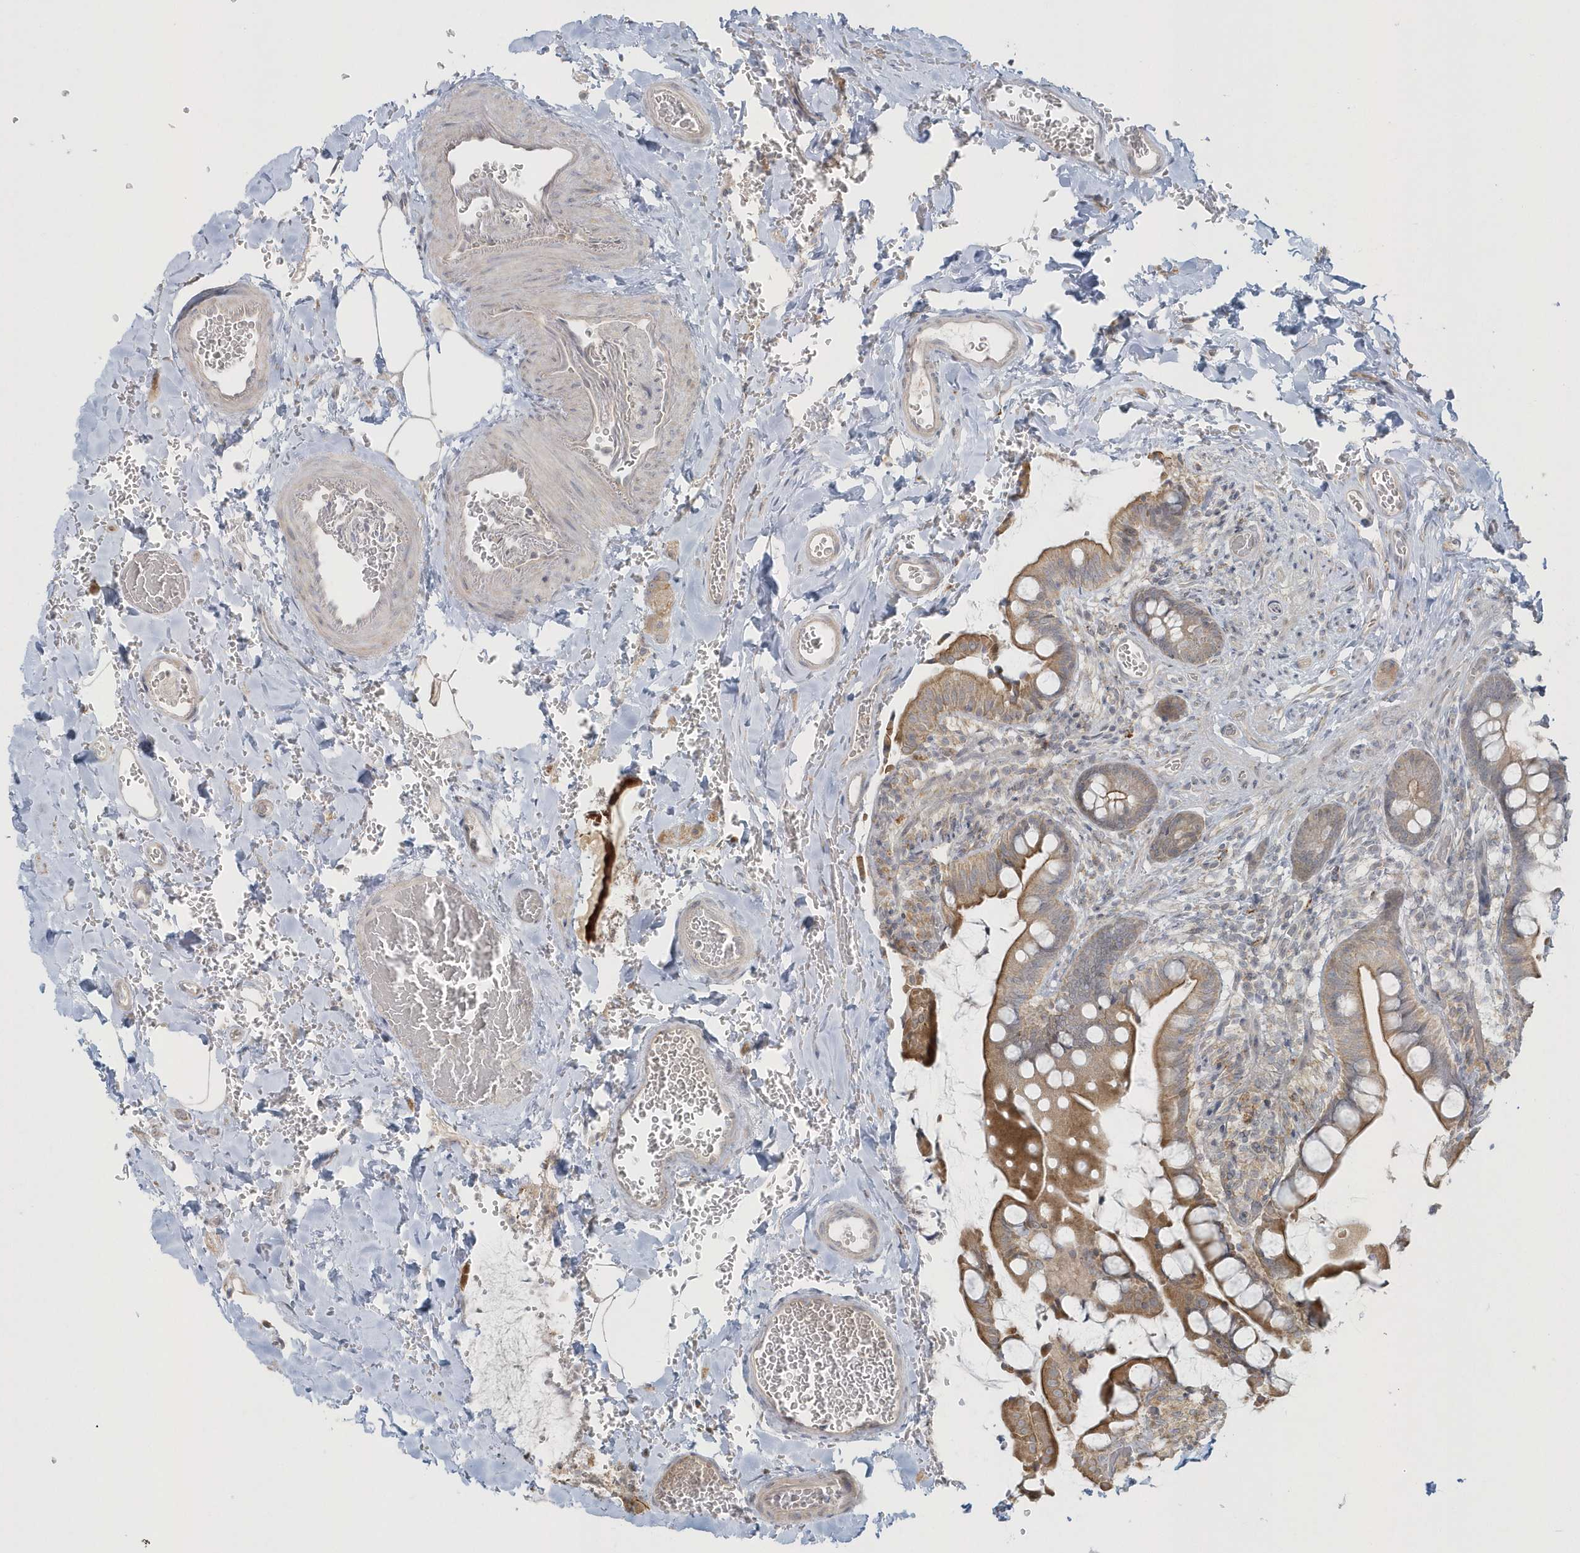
{"staining": {"intensity": "moderate", "quantity": ">75%", "location": "cytoplasmic/membranous"}, "tissue": "small intestine", "cell_type": "Glandular cells", "image_type": "normal", "snomed": [{"axis": "morphology", "description": "Normal tissue, NOS"}, {"axis": "topography", "description": "Small intestine"}], "caption": "Human small intestine stained with a brown dye shows moderate cytoplasmic/membranous positive staining in about >75% of glandular cells.", "gene": "BLTP3A", "patient": {"sex": "male", "age": 52}}